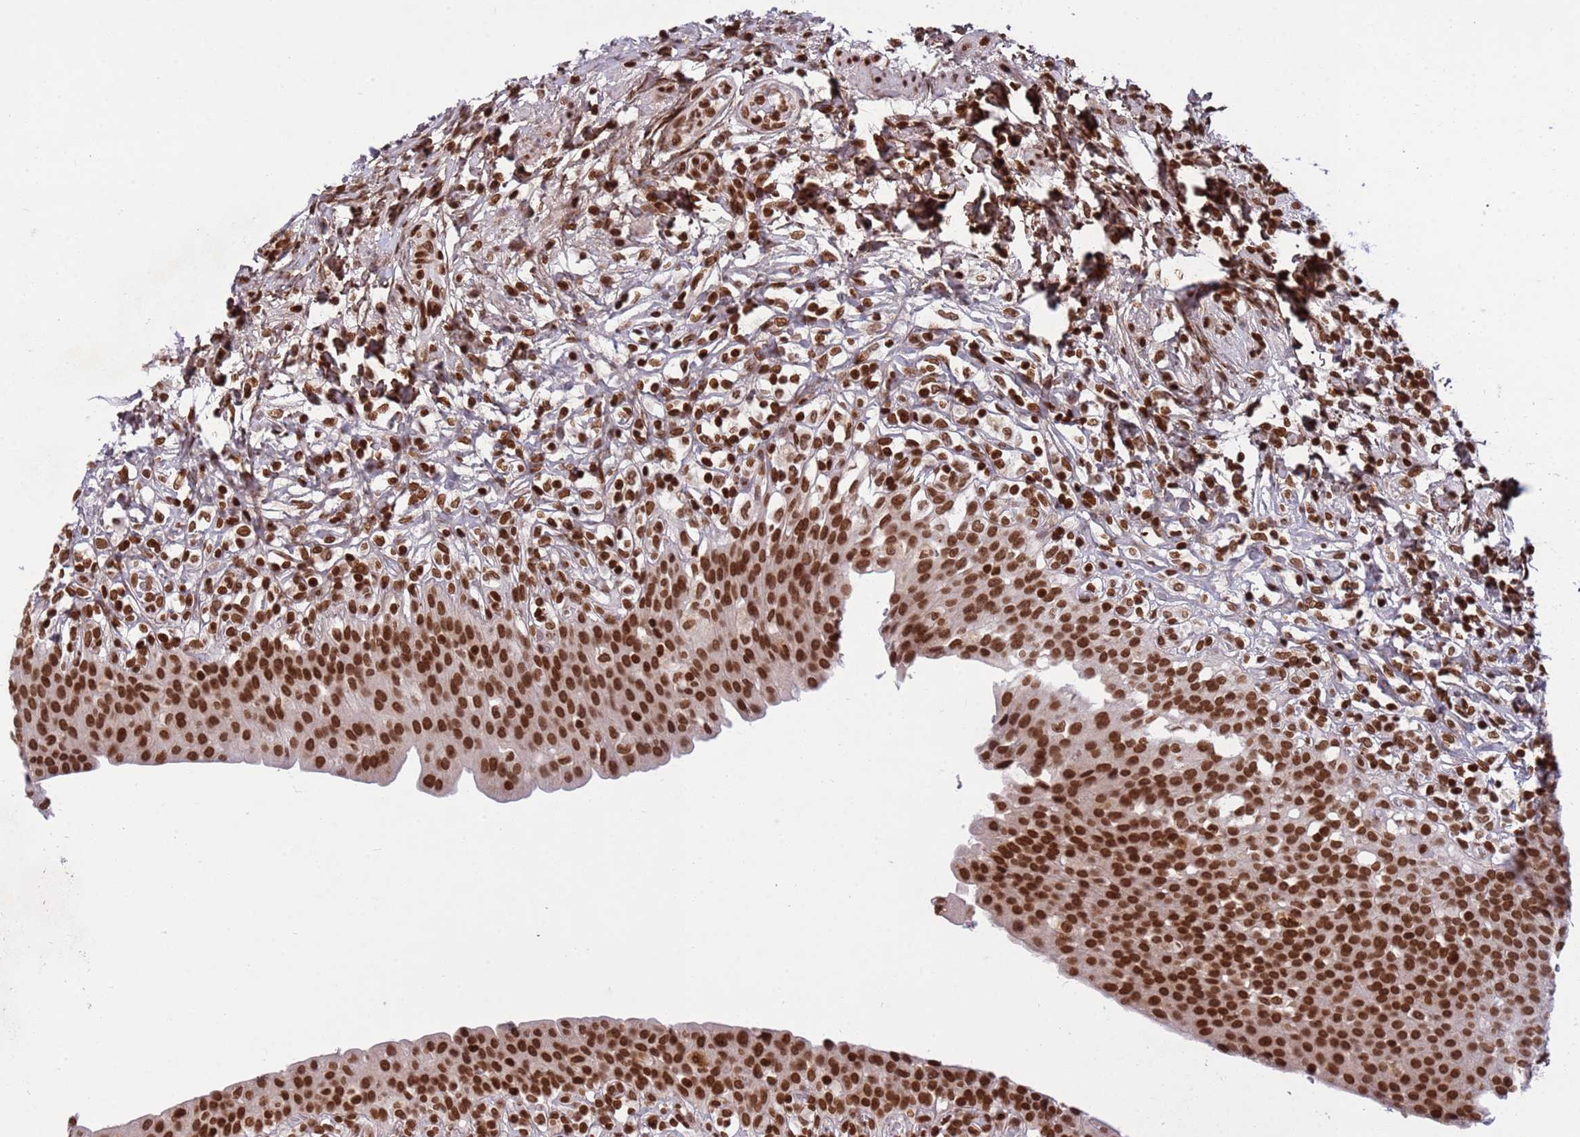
{"staining": {"intensity": "strong", "quantity": ">75%", "location": "nuclear"}, "tissue": "urinary bladder", "cell_type": "Urothelial cells", "image_type": "normal", "snomed": [{"axis": "morphology", "description": "Normal tissue, NOS"}, {"axis": "morphology", "description": "Inflammation, NOS"}, {"axis": "topography", "description": "Urinary bladder"}], "caption": "Immunohistochemical staining of benign human urinary bladder displays high levels of strong nuclear positivity in about >75% of urothelial cells.", "gene": "H3", "patient": {"sex": "male", "age": 64}}